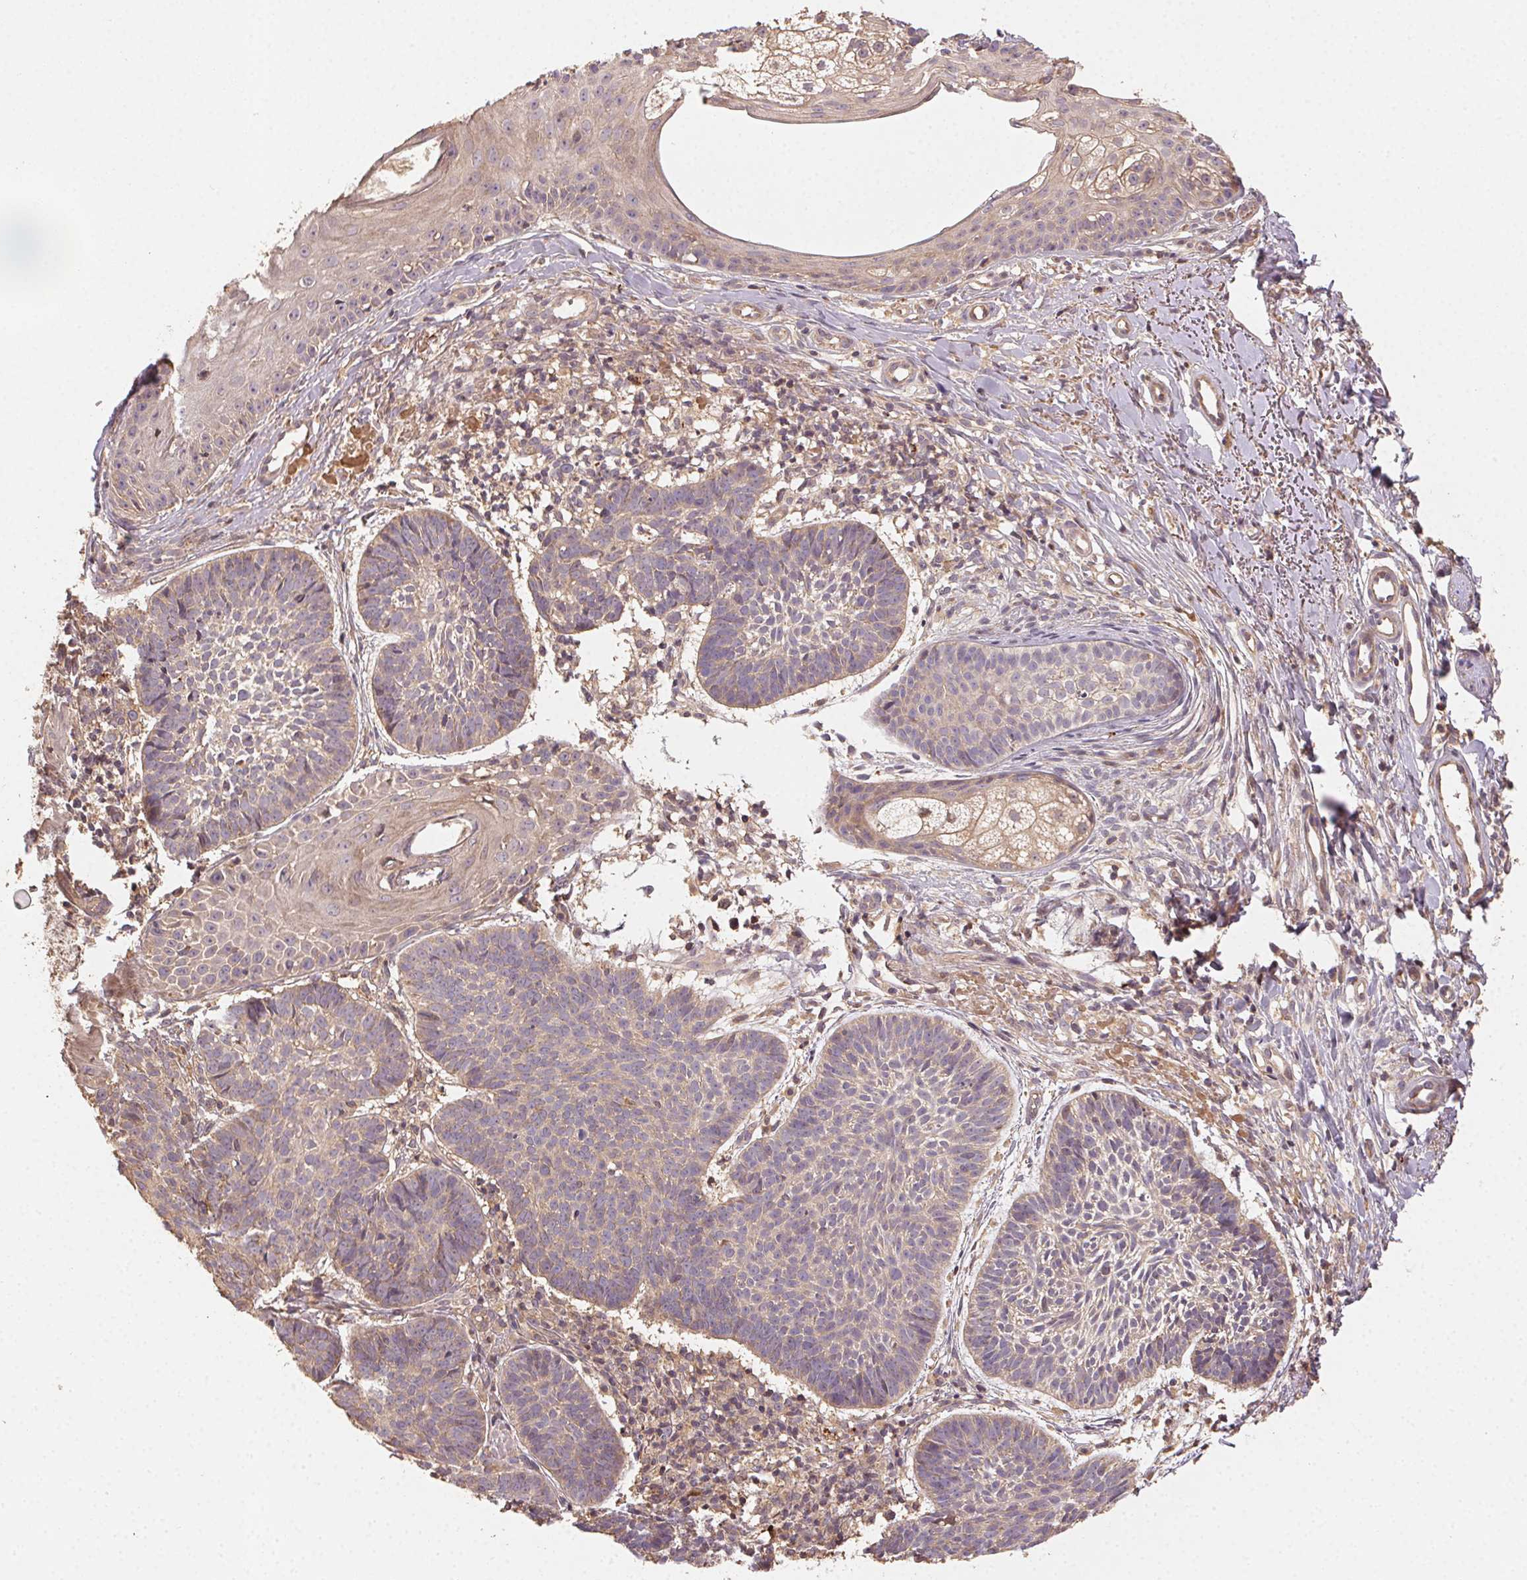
{"staining": {"intensity": "weak", "quantity": "25%-75%", "location": "cytoplasmic/membranous"}, "tissue": "skin cancer", "cell_type": "Tumor cells", "image_type": "cancer", "snomed": [{"axis": "morphology", "description": "Basal cell carcinoma"}, {"axis": "topography", "description": "Skin"}], "caption": "Skin basal cell carcinoma tissue demonstrates weak cytoplasmic/membranous staining in about 25%-75% of tumor cells, visualized by immunohistochemistry.", "gene": "RALA", "patient": {"sex": "male", "age": 72}}